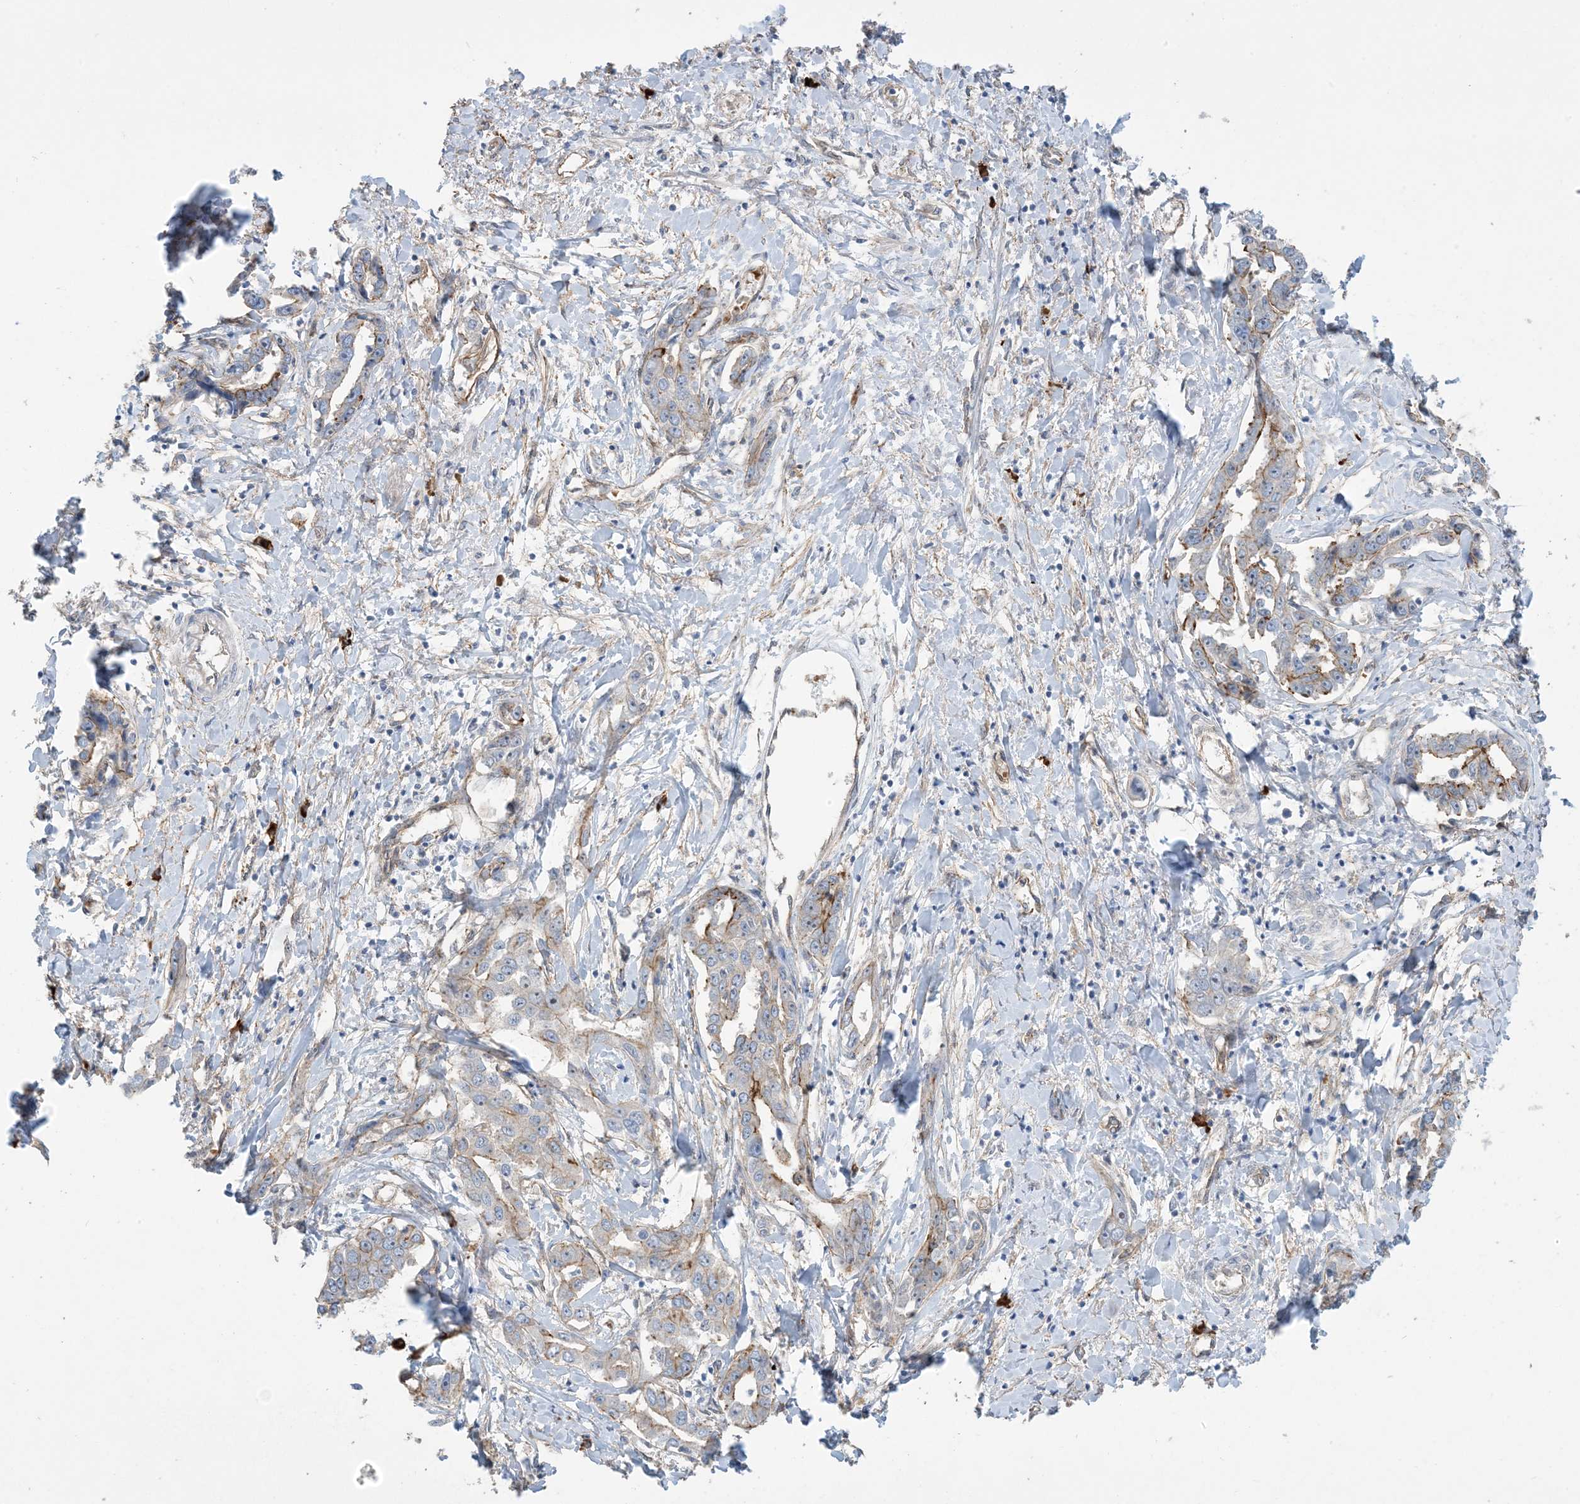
{"staining": {"intensity": "moderate", "quantity": "<25%", "location": "cytoplasmic/membranous"}, "tissue": "liver cancer", "cell_type": "Tumor cells", "image_type": "cancer", "snomed": [{"axis": "morphology", "description": "Cholangiocarcinoma"}, {"axis": "topography", "description": "Liver"}], "caption": "Human liver cholangiocarcinoma stained with a brown dye shows moderate cytoplasmic/membranous positive expression in approximately <25% of tumor cells.", "gene": "AOC1", "patient": {"sex": "male", "age": 59}}